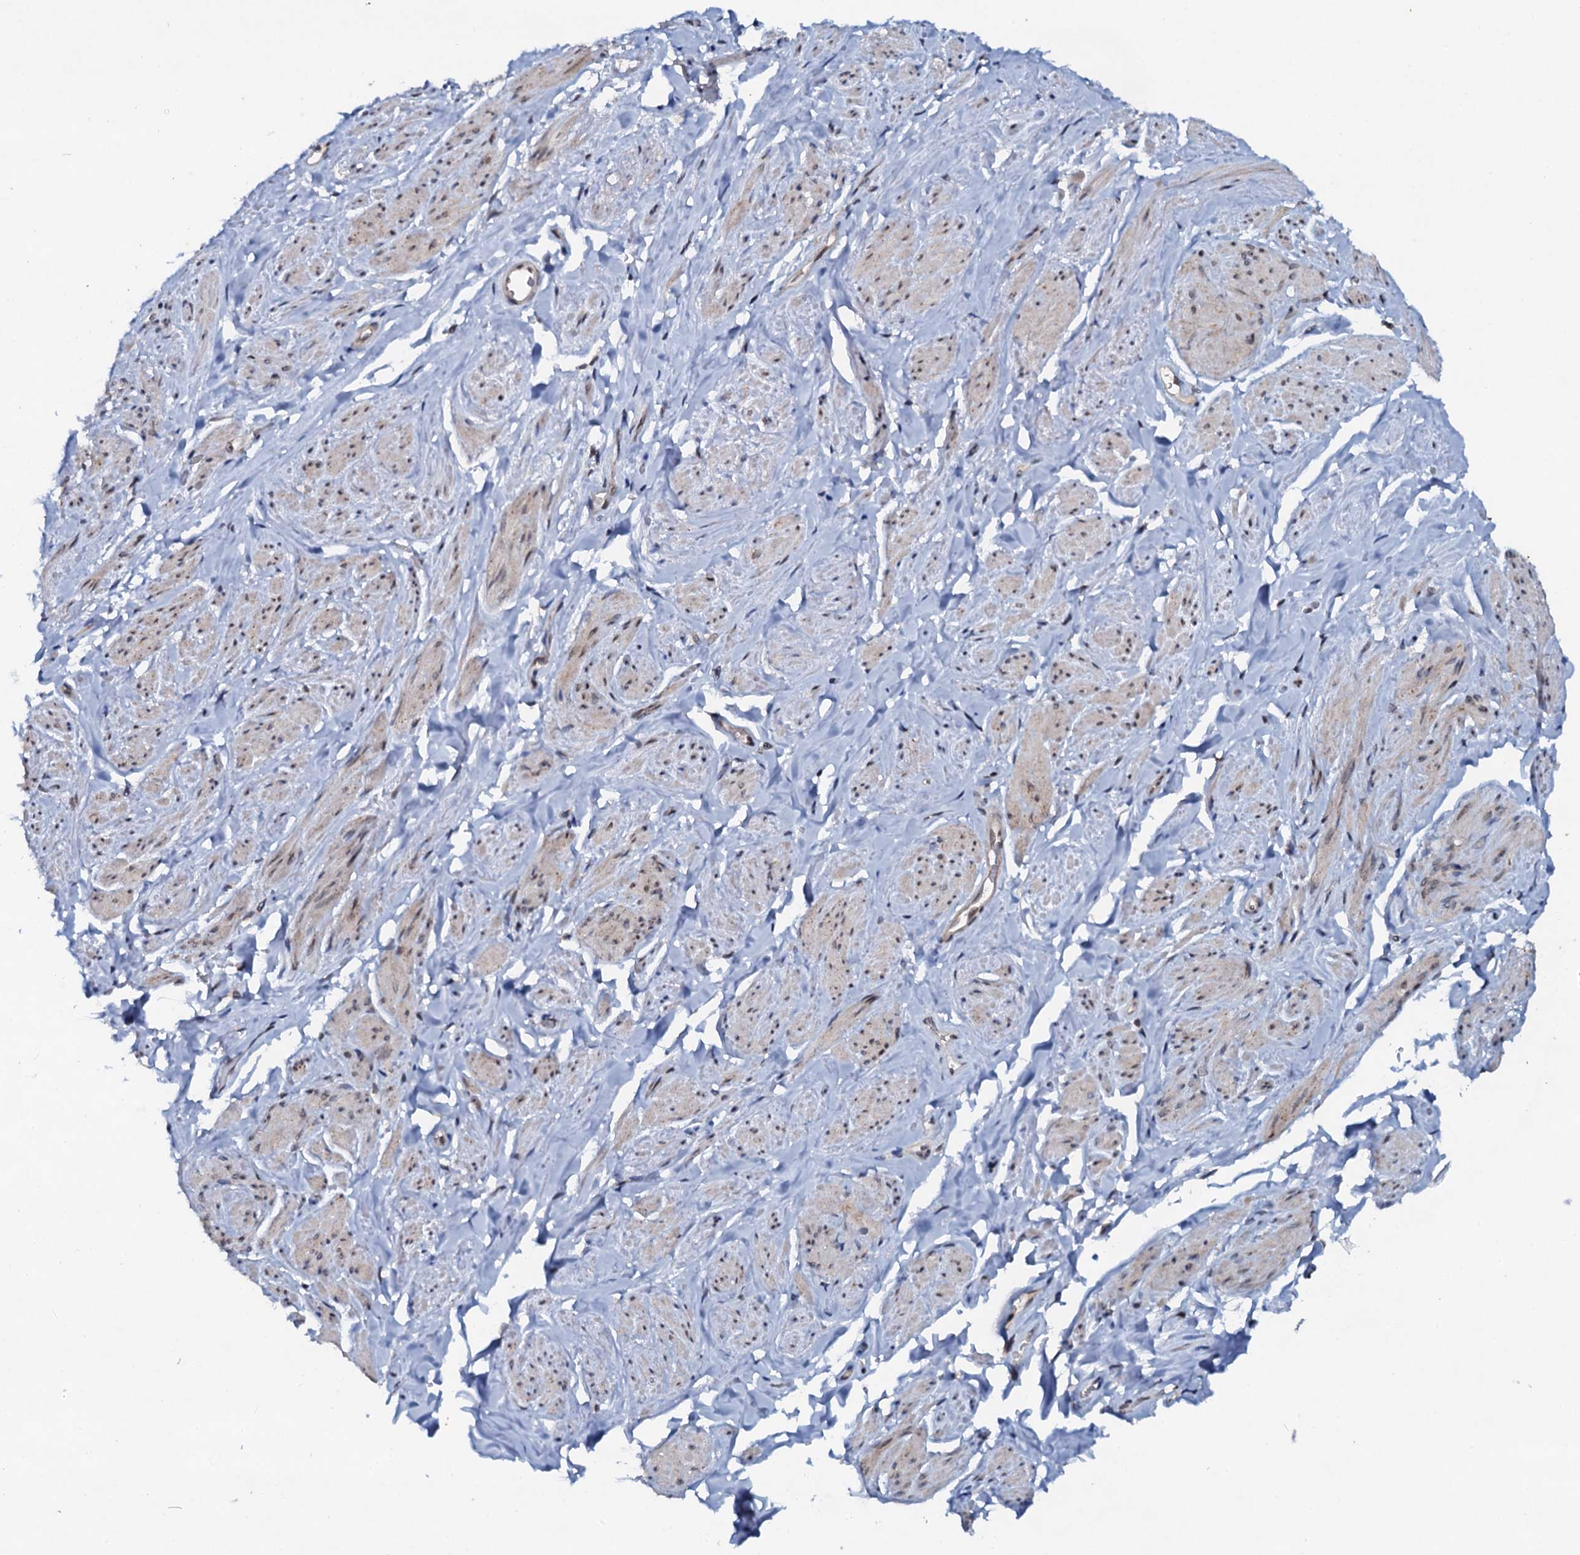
{"staining": {"intensity": "weak", "quantity": "<25%", "location": "cytoplasmic/membranous"}, "tissue": "smooth muscle", "cell_type": "Smooth muscle cells", "image_type": "normal", "snomed": [{"axis": "morphology", "description": "Normal tissue, NOS"}, {"axis": "topography", "description": "Smooth muscle"}, {"axis": "topography", "description": "Peripheral nerve tissue"}], "caption": "Smooth muscle stained for a protein using immunohistochemistry shows no staining smooth muscle cells.", "gene": "SNTA1", "patient": {"sex": "male", "age": 69}}